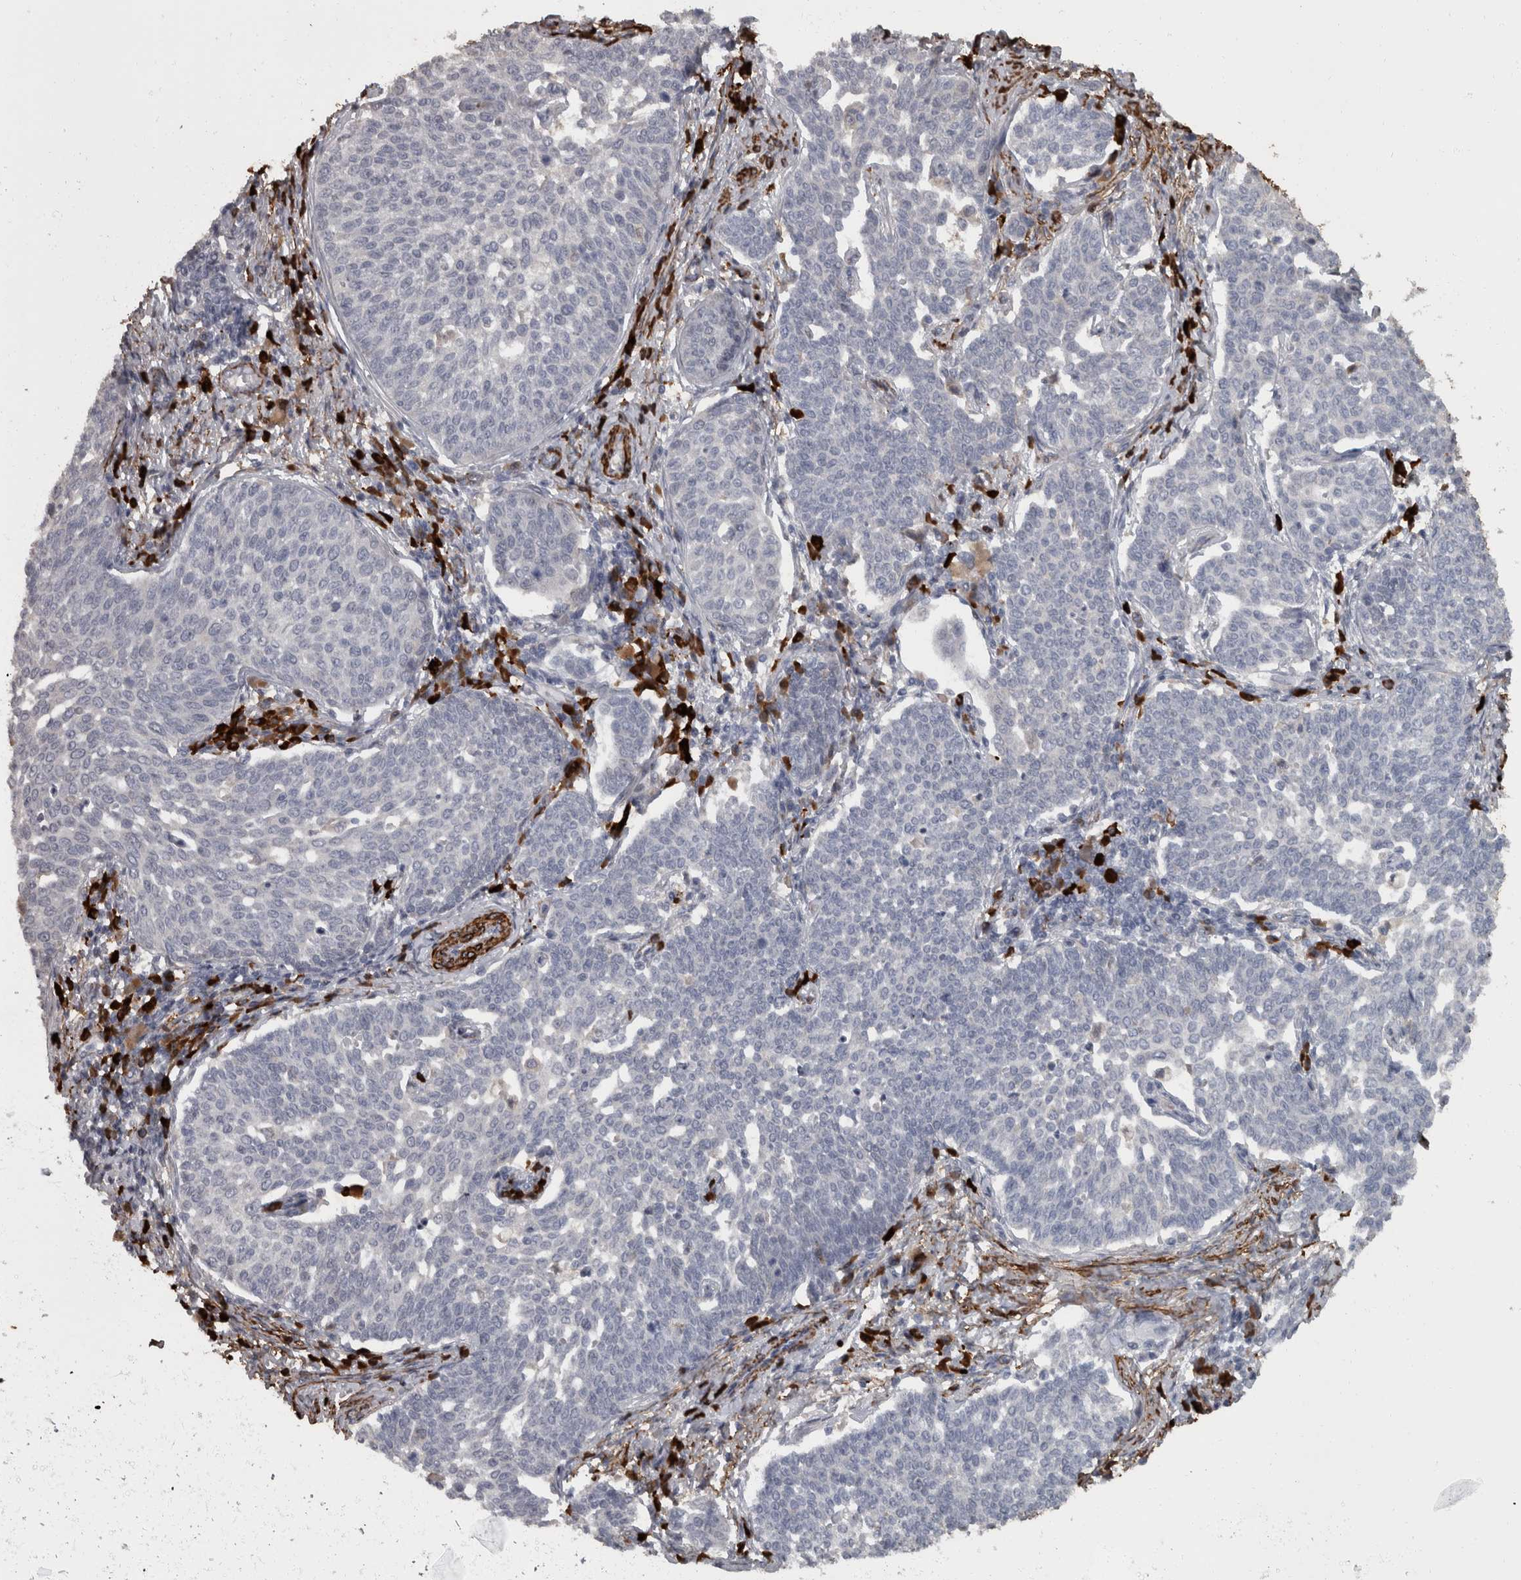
{"staining": {"intensity": "negative", "quantity": "none", "location": "none"}, "tissue": "cervical cancer", "cell_type": "Tumor cells", "image_type": "cancer", "snomed": [{"axis": "morphology", "description": "Squamous cell carcinoma, NOS"}, {"axis": "topography", "description": "Cervix"}], "caption": "IHC image of human cervical cancer stained for a protein (brown), which demonstrates no staining in tumor cells.", "gene": "MASTL", "patient": {"sex": "female", "age": 34}}